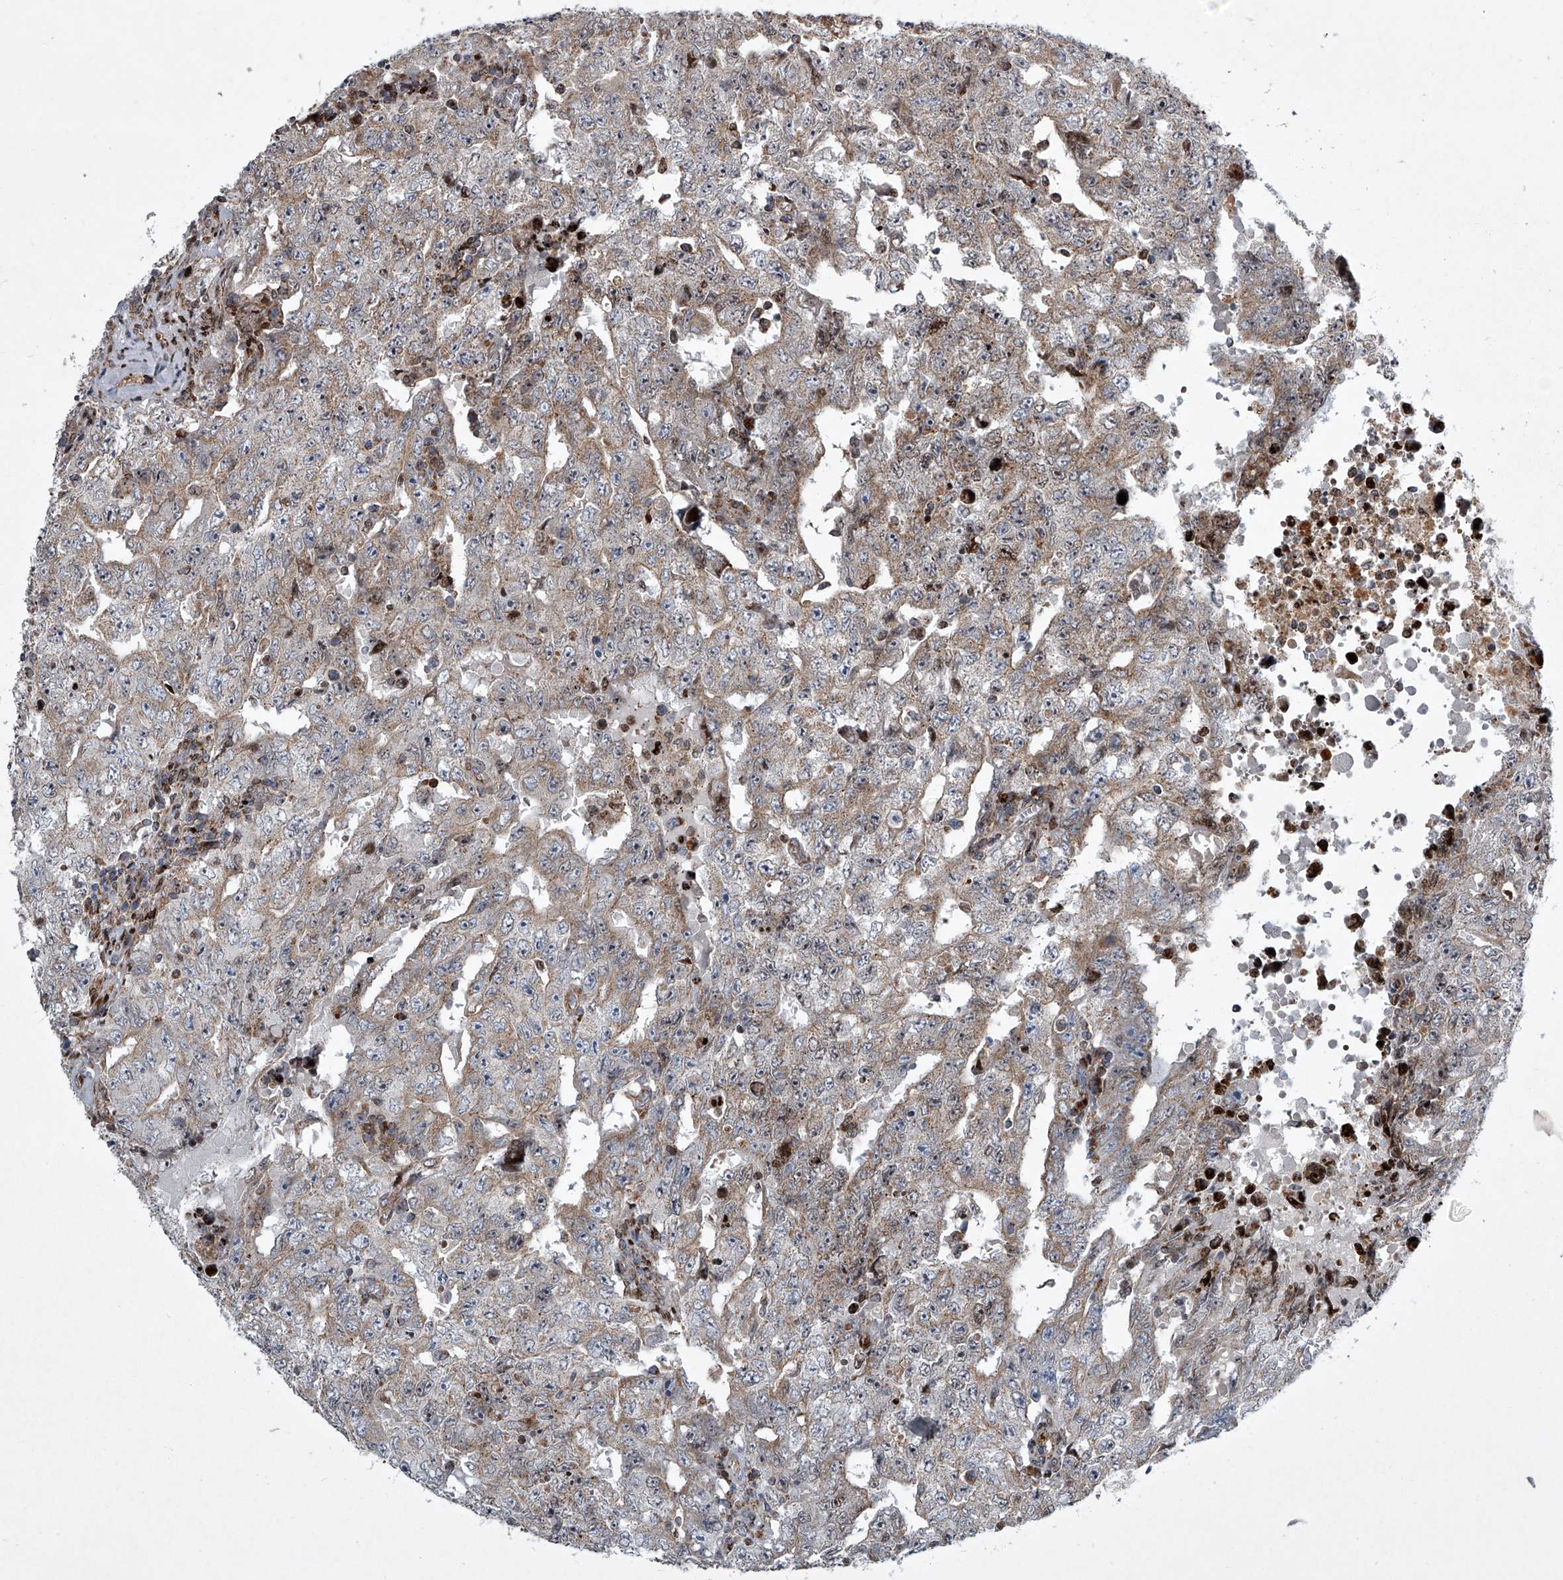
{"staining": {"intensity": "weak", "quantity": ">75%", "location": "cytoplasmic/membranous"}, "tissue": "testis cancer", "cell_type": "Tumor cells", "image_type": "cancer", "snomed": [{"axis": "morphology", "description": "Carcinoma, Embryonal, NOS"}, {"axis": "topography", "description": "Testis"}], "caption": "Brown immunohistochemical staining in testis embryonal carcinoma demonstrates weak cytoplasmic/membranous positivity in approximately >75% of tumor cells.", "gene": "STRADA", "patient": {"sex": "male", "age": 26}}